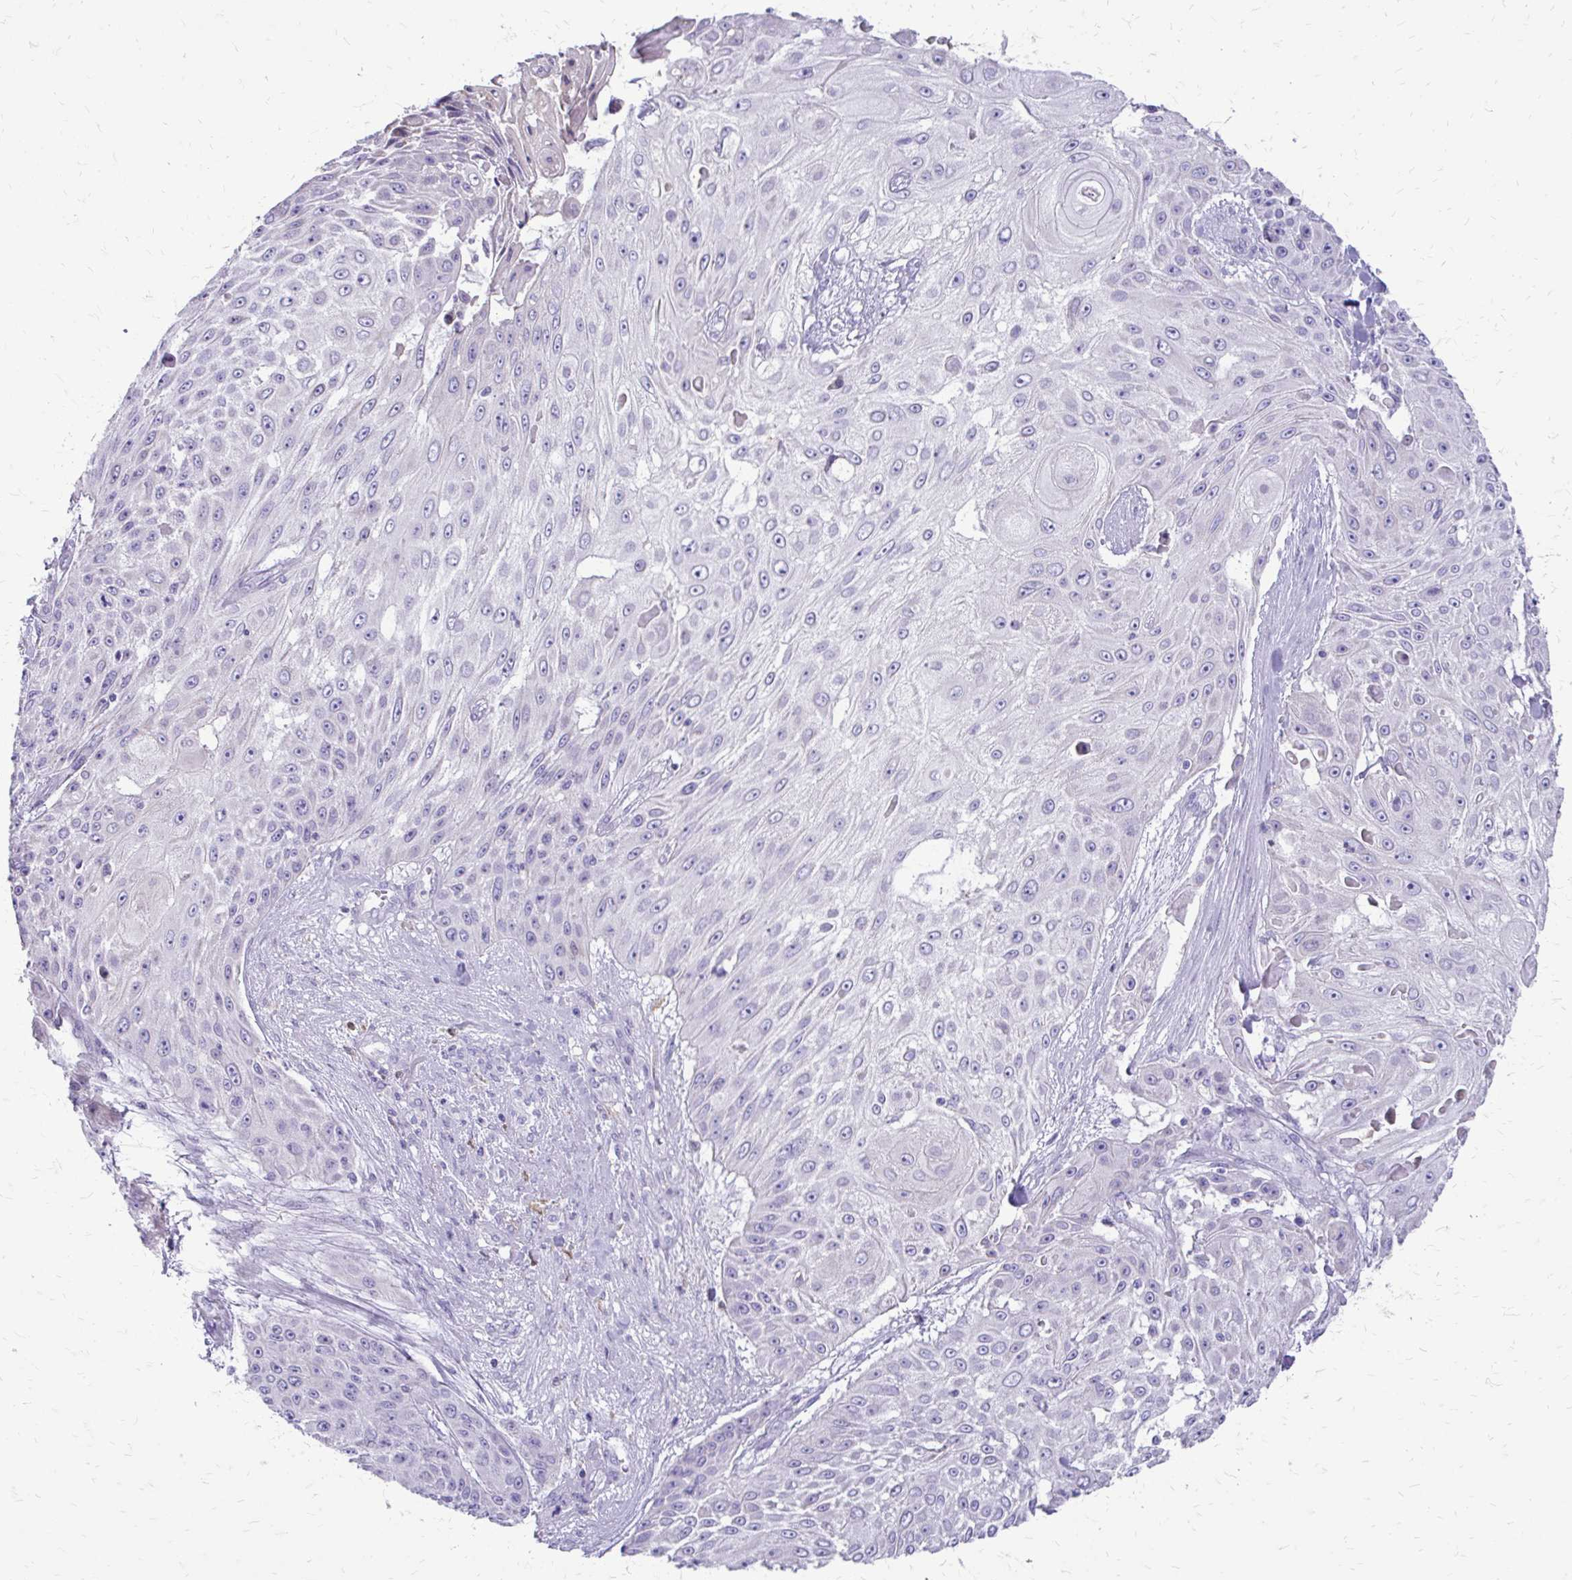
{"staining": {"intensity": "negative", "quantity": "none", "location": "none"}, "tissue": "skin cancer", "cell_type": "Tumor cells", "image_type": "cancer", "snomed": [{"axis": "morphology", "description": "Squamous cell carcinoma, NOS"}, {"axis": "topography", "description": "Skin"}], "caption": "Immunohistochemical staining of skin cancer (squamous cell carcinoma) demonstrates no significant staining in tumor cells. (Immunohistochemistry, brightfield microscopy, high magnification).", "gene": "SIGLEC11", "patient": {"sex": "female", "age": 86}}